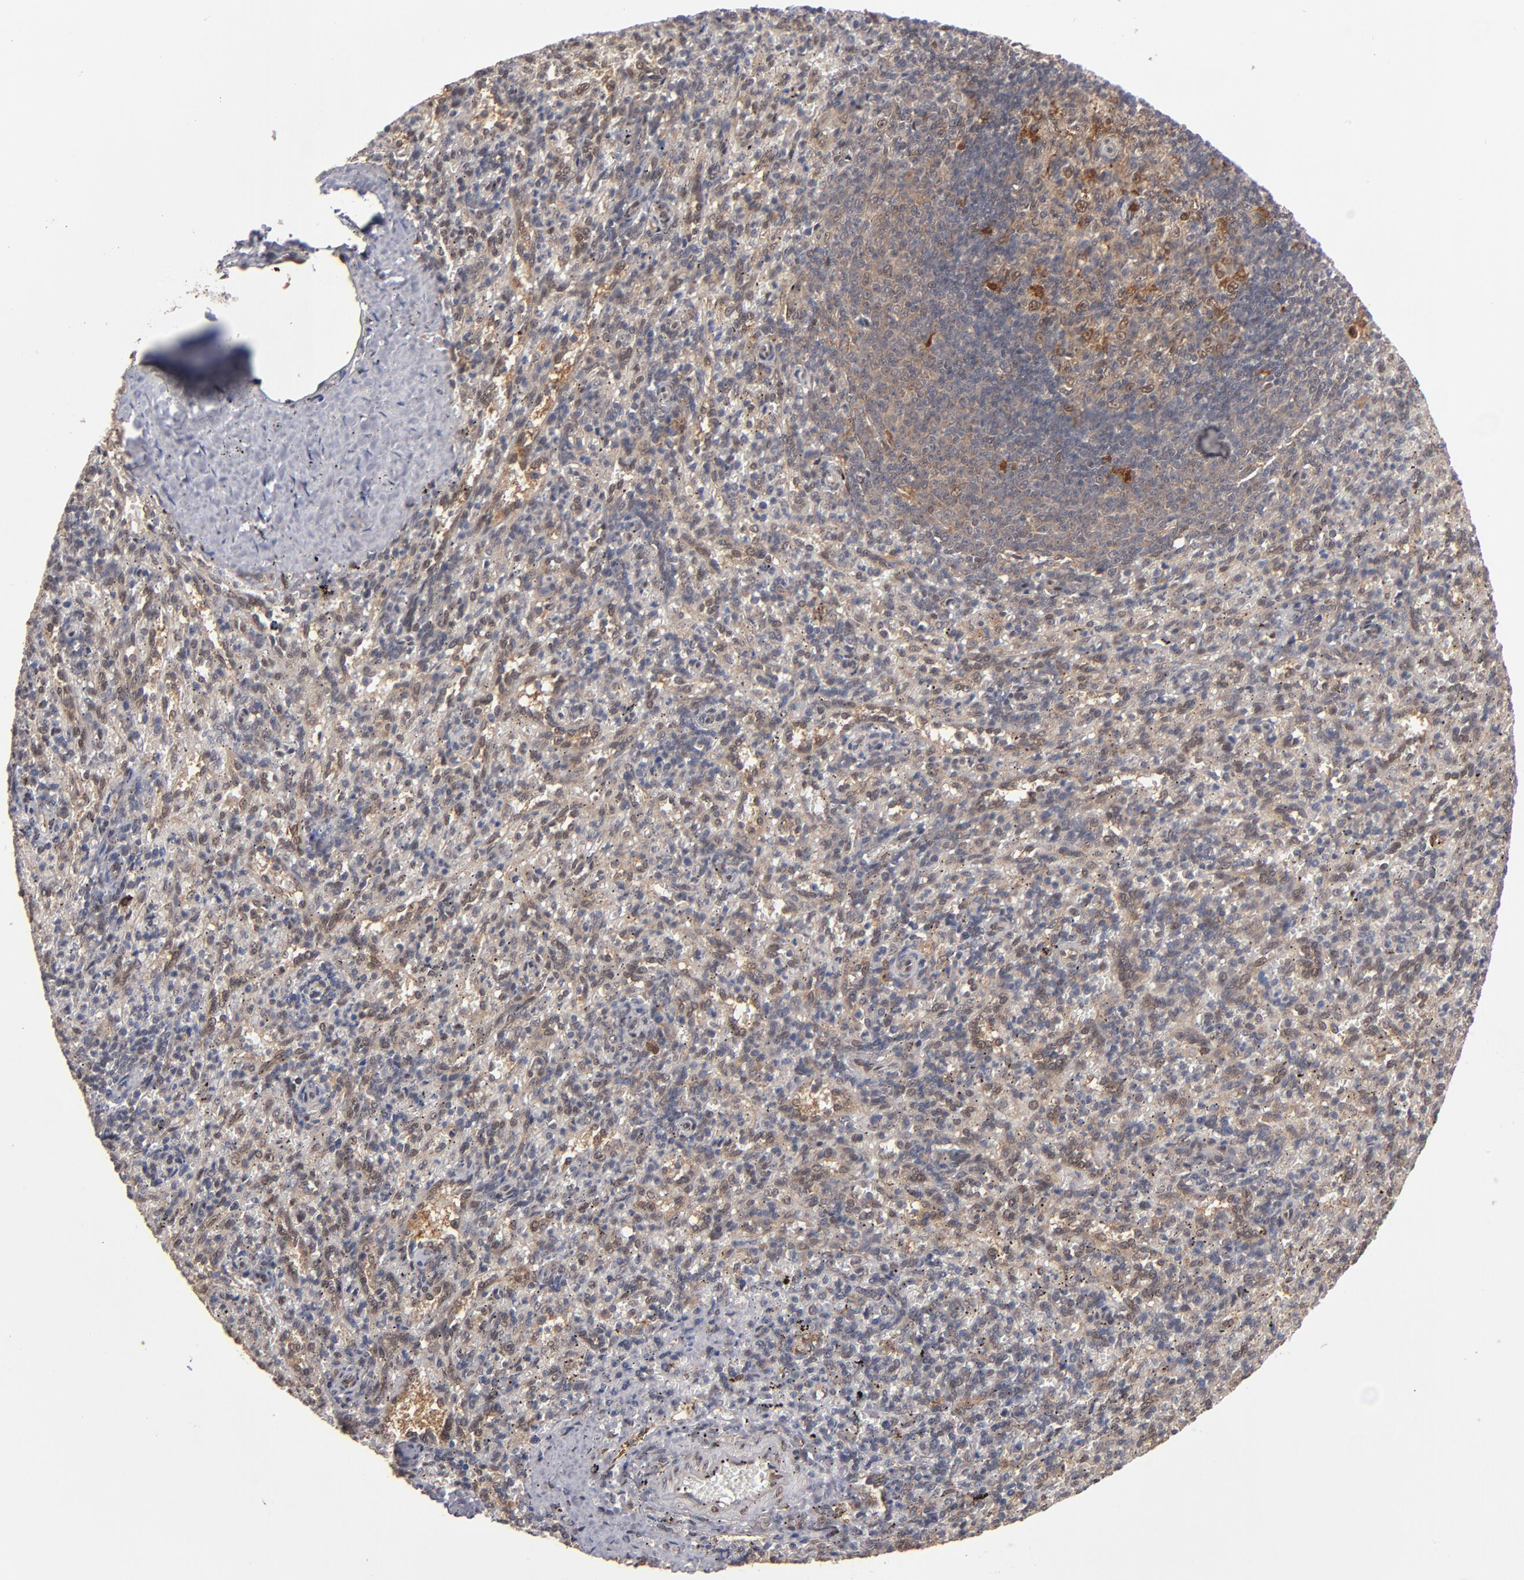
{"staining": {"intensity": "moderate", "quantity": "25%-75%", "location": "nuclear"}, "tissue": "spleen", "cell_type": "Cells in red pulp", "image_type": "normal", "snomed": [{"axis": "morphology", "description": "Normal tissue, NOS"}, {"axis": "topography", "description": "Spleen"}], "caption": "Benign spleen was stained to show a protein in brown. There is medium levels of moderate nuclear positivity in about 25%-75% of cells in red pulp.", "gene": "HUWE1", "patient": {"sex": "female", "age": 10}}